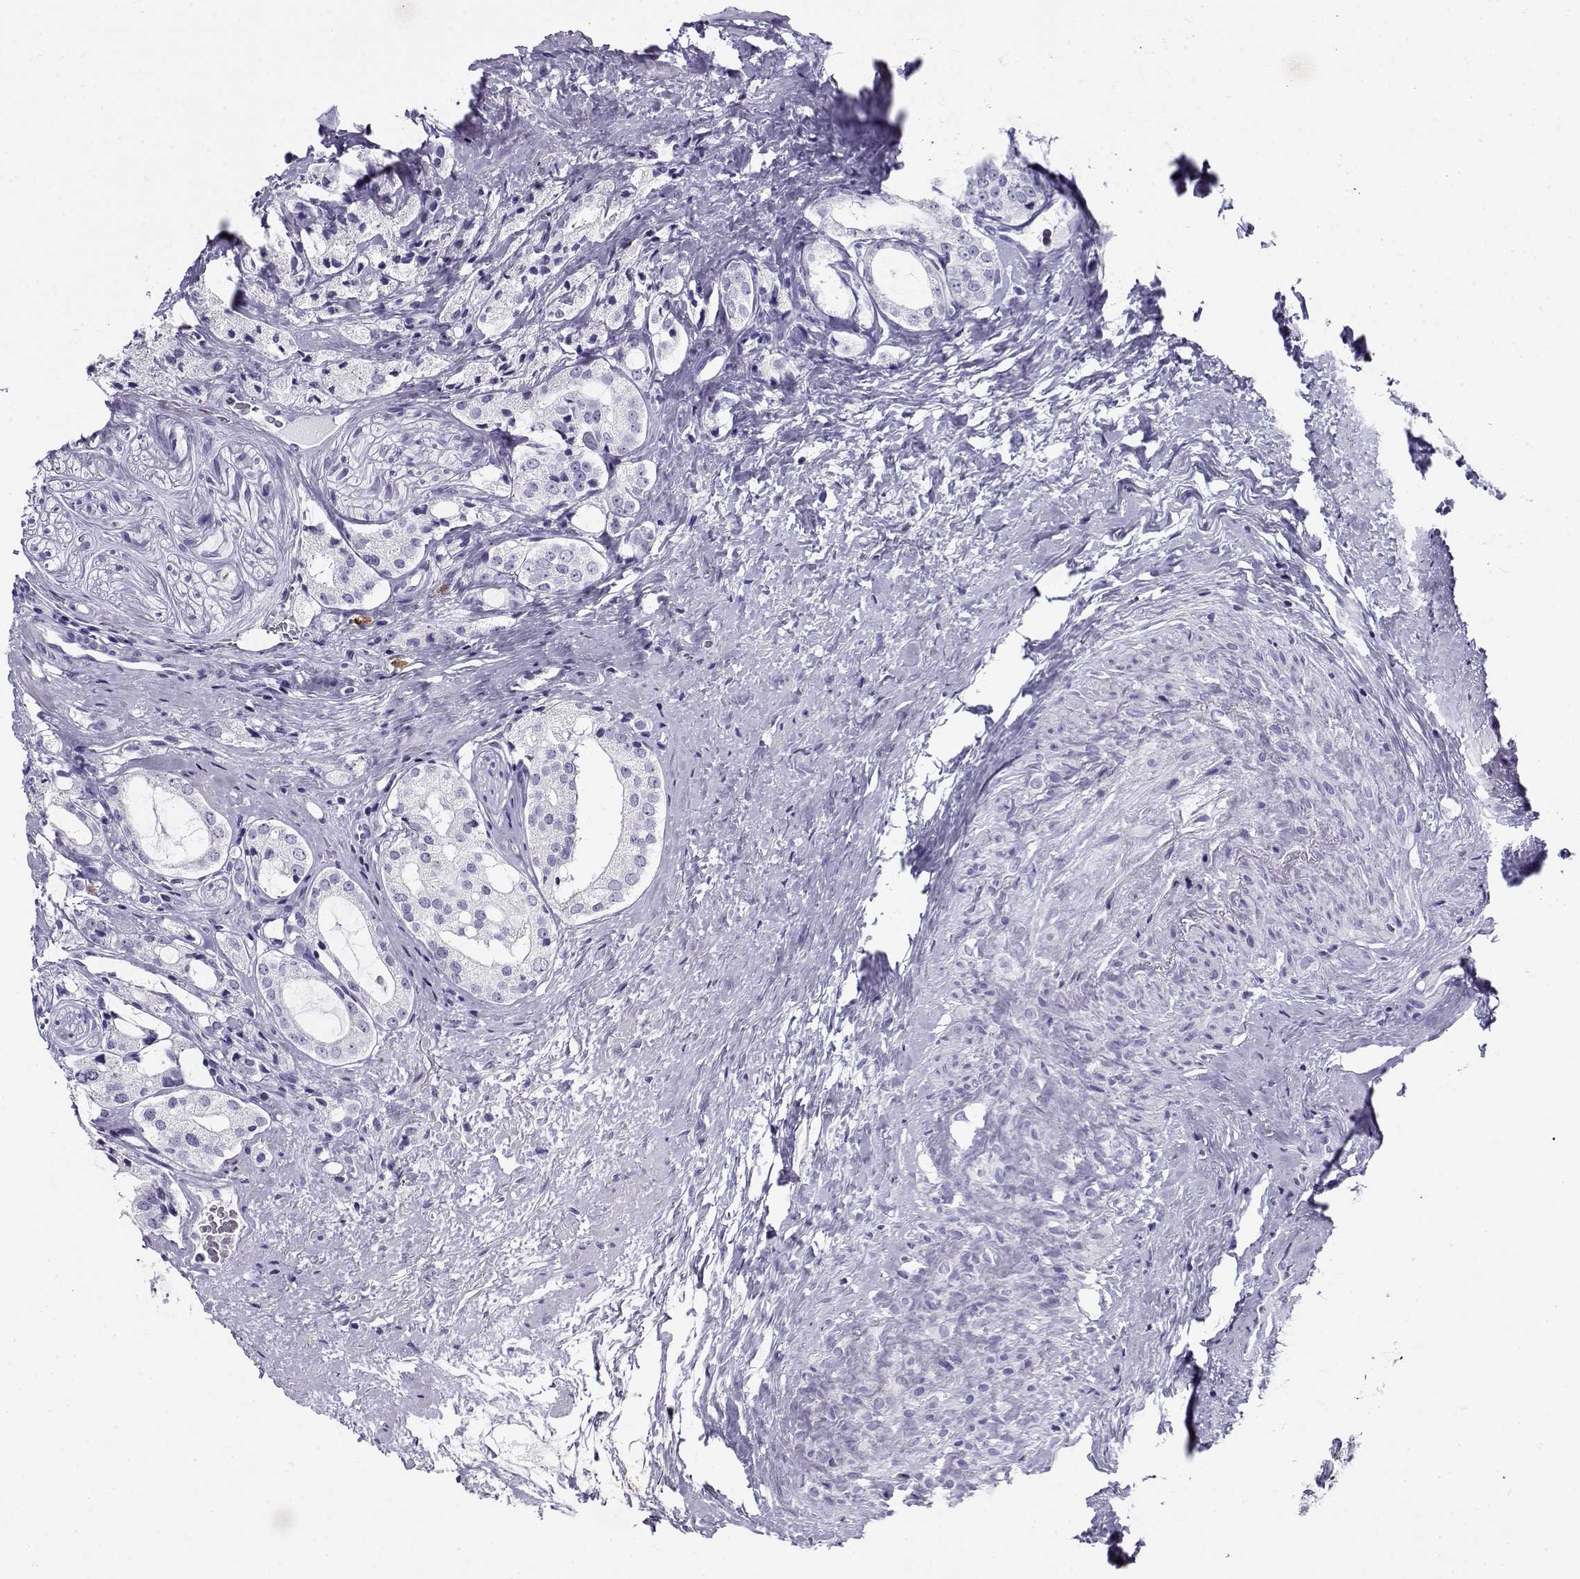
{"staining": {"intensity": "negative", "quantity": "none", "location": "none"}, "tissue": "prostate cancer", "cell_type": "Tumor cells", "image_type": "cancer", "snomed": [{"axis": "morphology", "description": "Adenocarcinoma, NOS"}, {"axis": "topography", "description": "Prostate"}], "caption": "Immunohistochemical staining of human prostate cancer displays no significant expression in tumor cells.", "gene": "CABS1", "patient": {"sex": "male", "age": 66}}